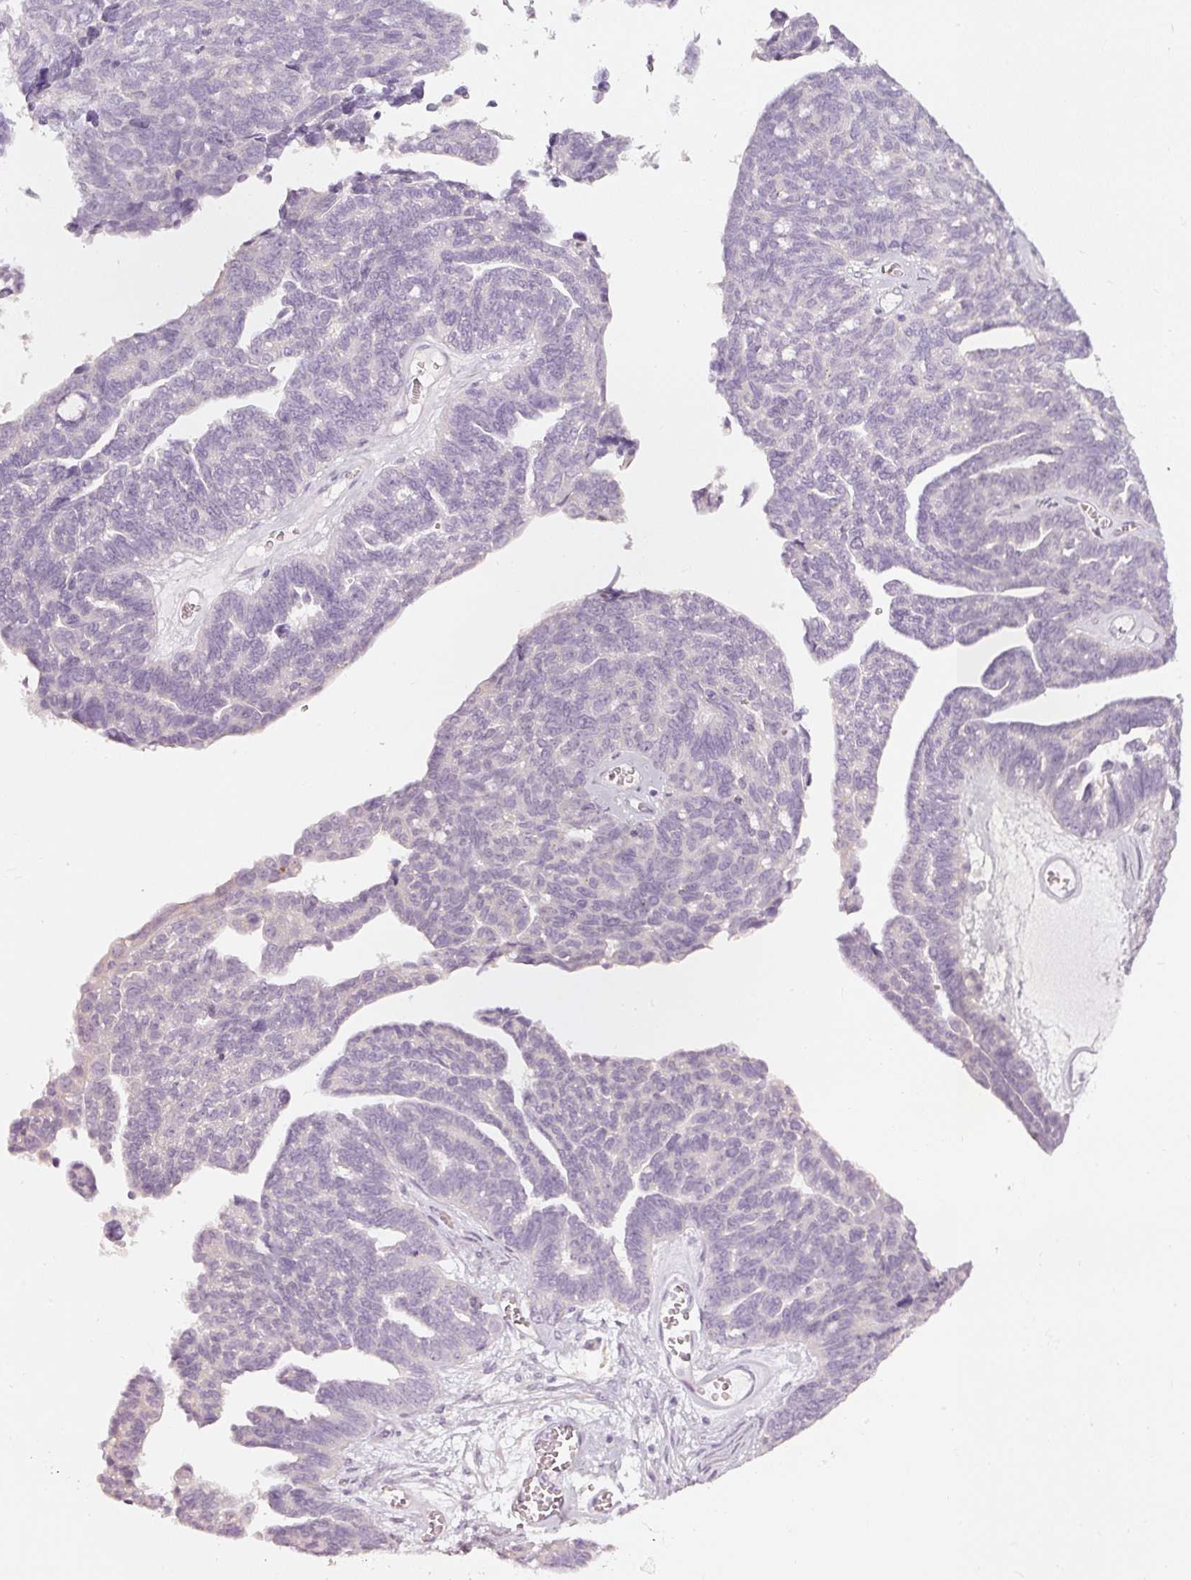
{"staining": {"intensity": "negative", "quantity": "none", "location": "none"}, "tissue": "ovarian cancer", "cell_type": "Tumor cells", "image_type": "cancer", "snomed": [{"axis": "morphology", "description": "Cystadenocarcinoma, serous, NOS"}, {"axis": "topography", "description": "Ovary"}], "caption": "Ovarian cancer was stained to show a protein in brown. There is no significant positivity in tumor cells. The staining was performed using DAB to visualize the protein expression in brown, while the nuclei were stained in blue with hematoxylin (Magnification: 20x).", "gene": "CNP", "patient": {"sex": "female", "age": 79}}